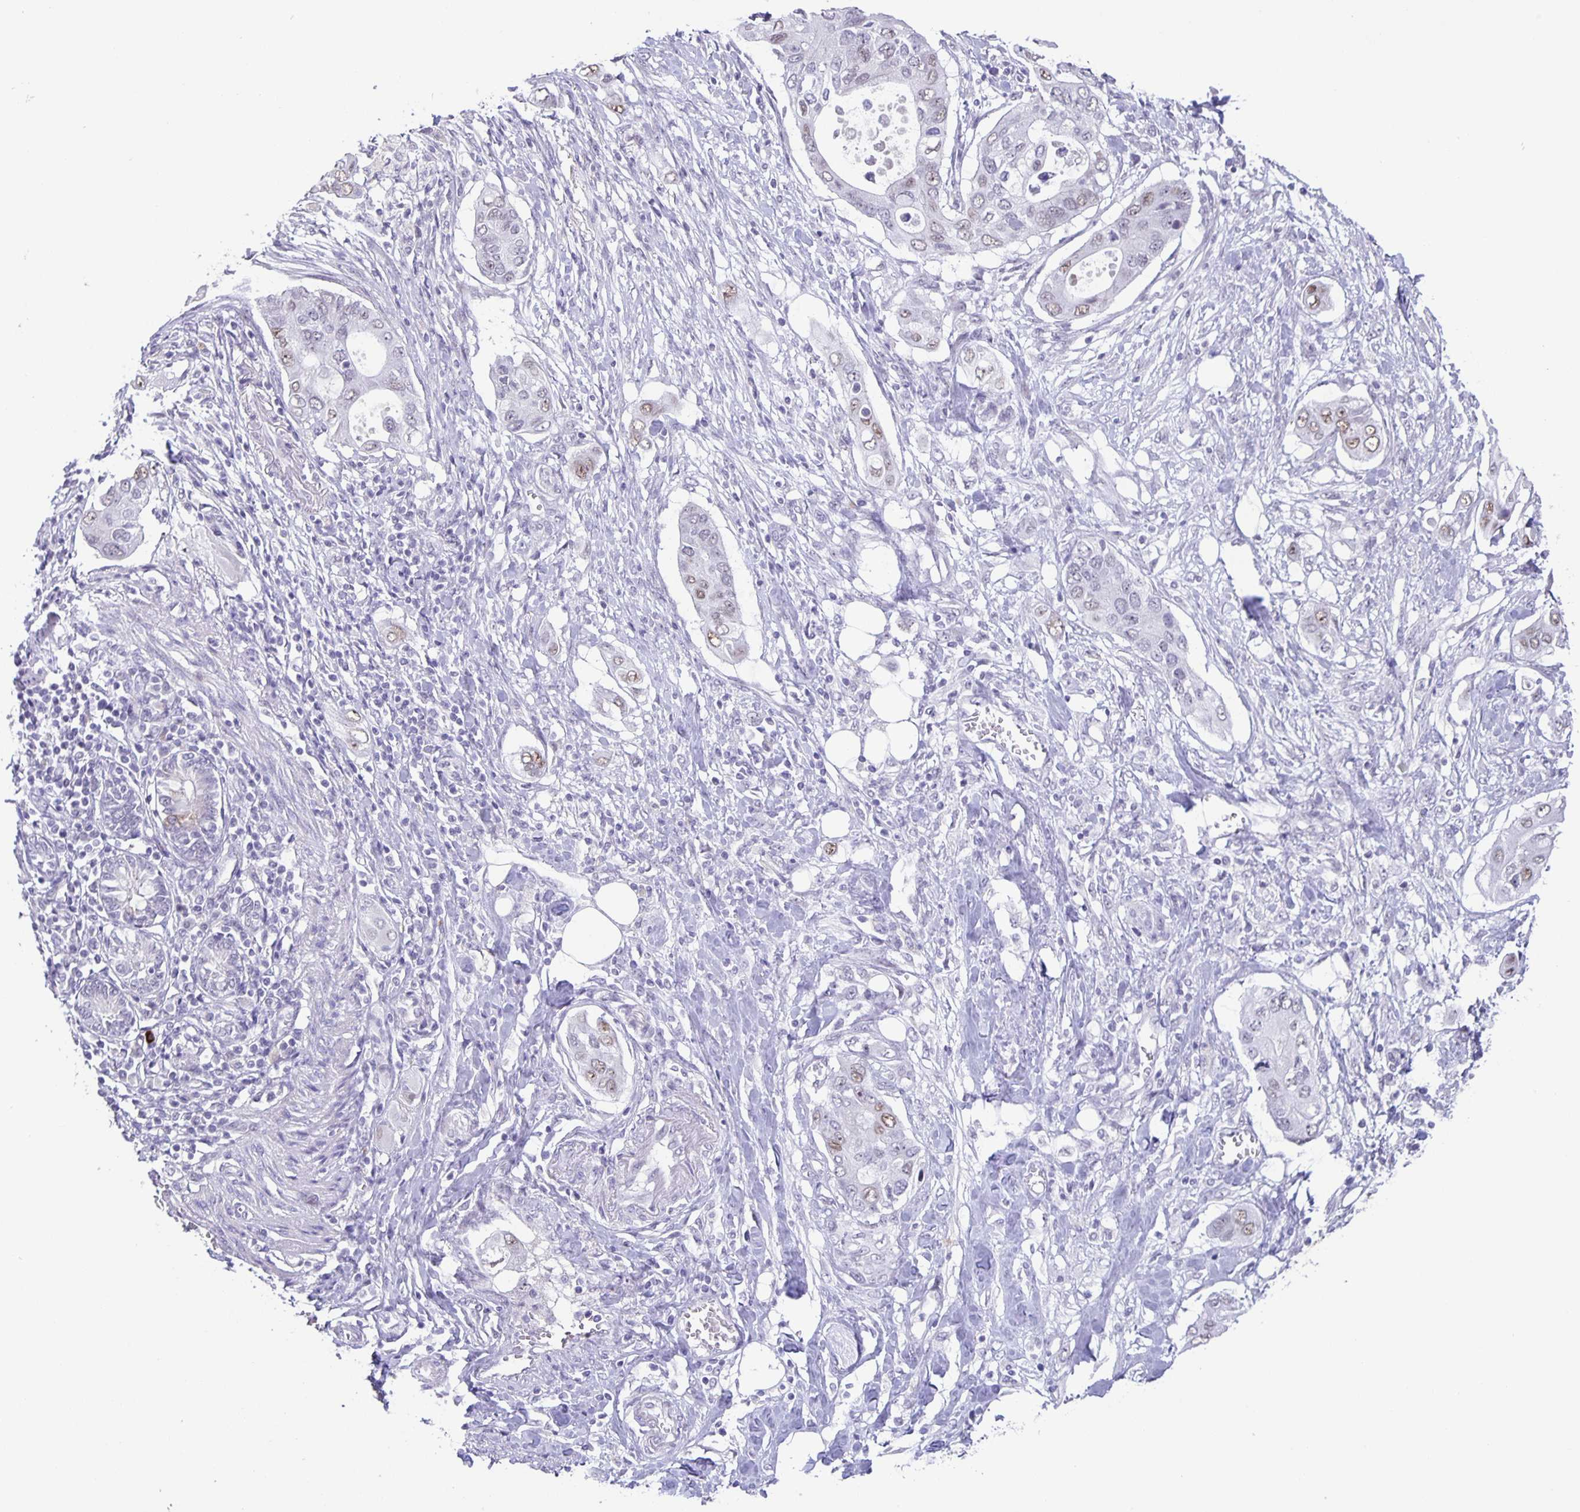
{"staining": {"intensity": "weak", "quantity": "<25%", "location": "nuclear"}, "tissue": "pancreatic cancer", "cell_type": "Tumor cells", "image_type": "cancer", "snomed": [{"axis": "morphology", "description": "Adenocarcinoma, NOS"}, {"axis": "topography", "description": "Pancreas"}], "caption": "A high-resolution photomicrograph shows IHC staining of pancreatic cancer, which shows no significant positivity in tumor cells.", "gene": "PHRF1", "patient": {"sex": "female", "age": 63}}